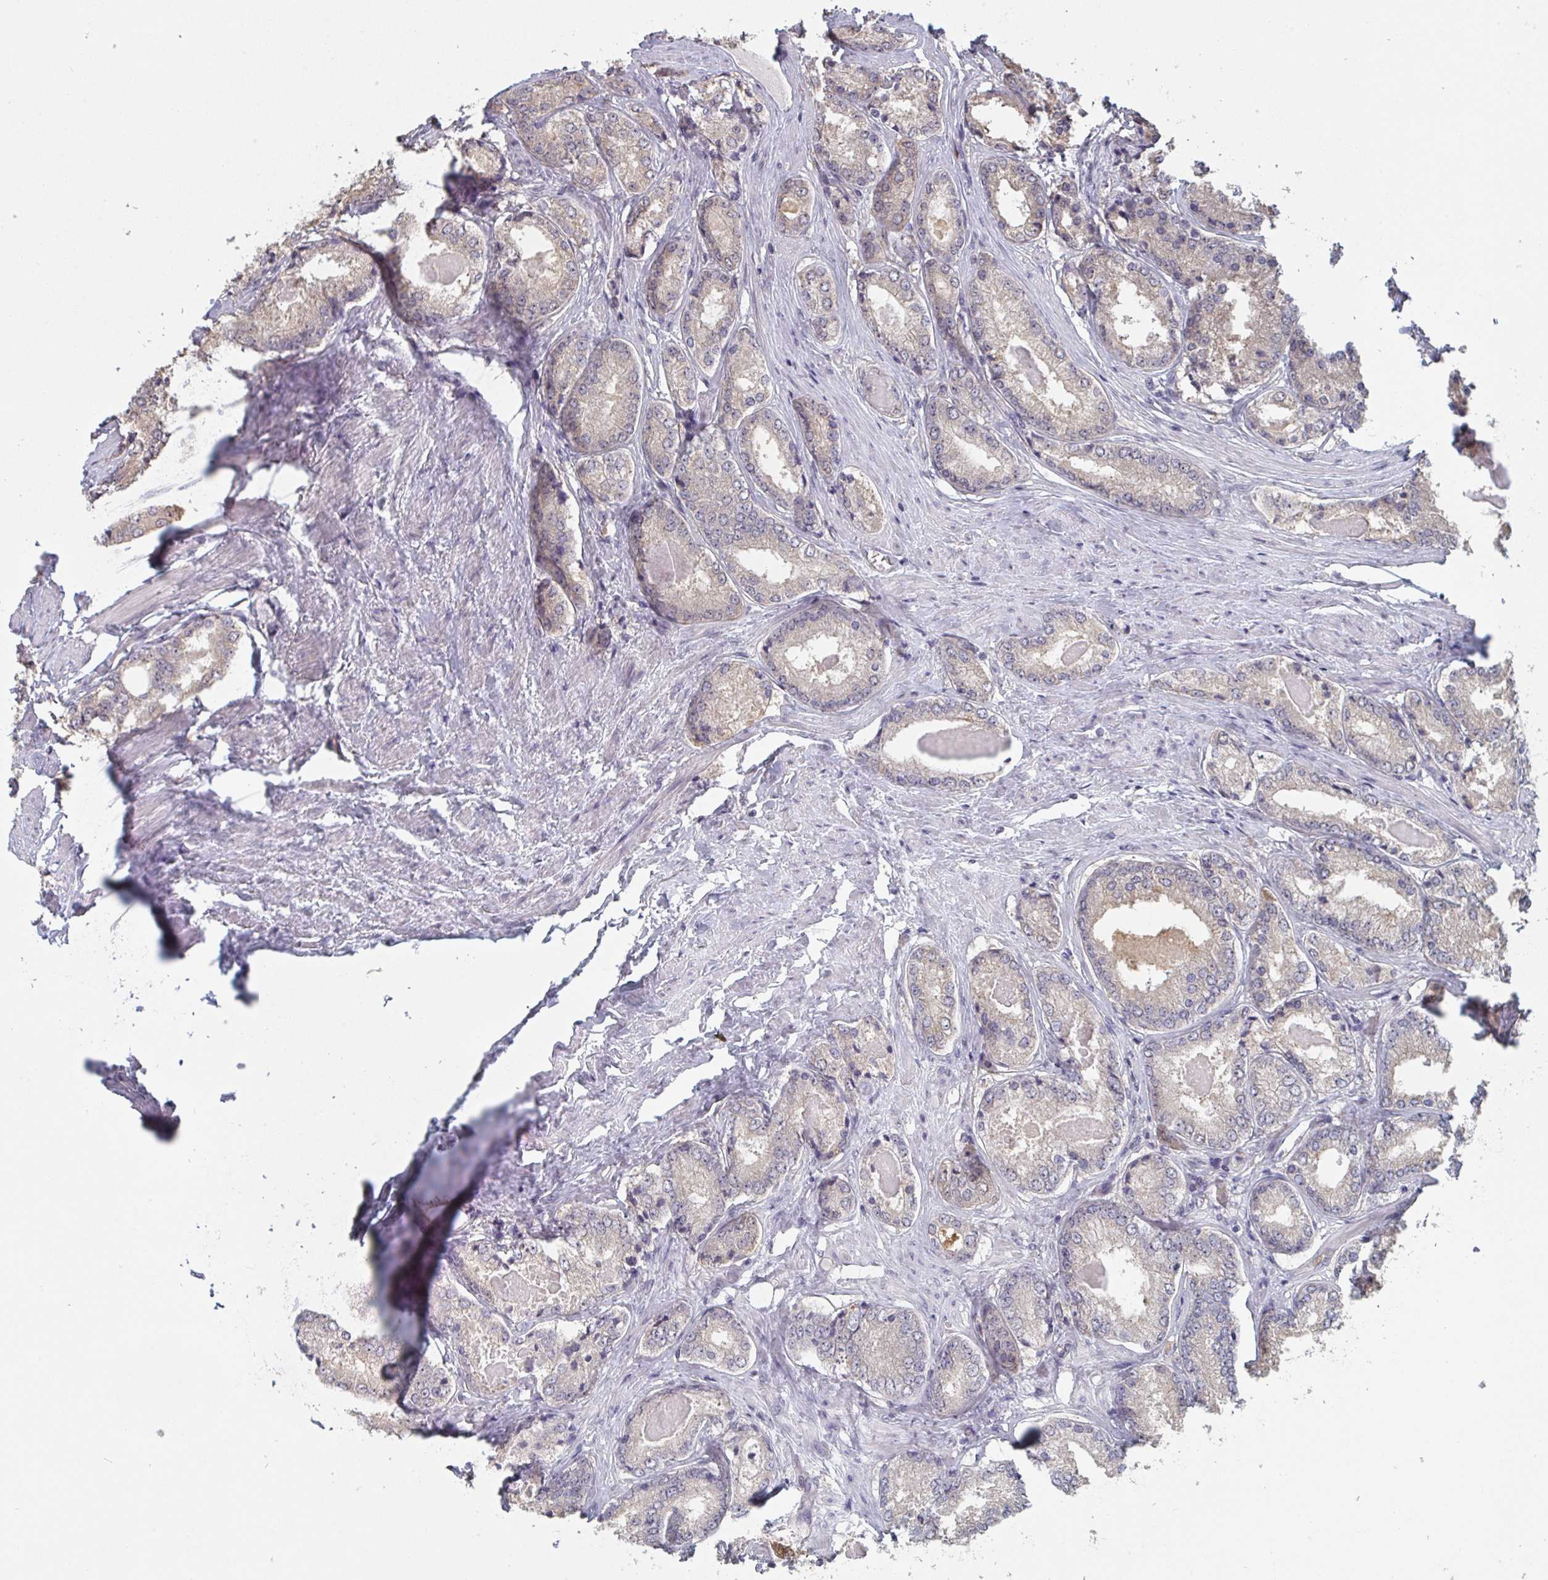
{"staining": {"intensity": "moderate", "quantity": "25%-75%", "location": "cytoplasmic/membranous"}, "tissue": "prostate cancer", "cell_type": "Tumor cells", "image_type": "cancer", "snomed": [{"axis": "morphology", "description": "Adenocarcinoma, NOS"}, {"axis": "morphology", "description": "Adenocarcinoma, Low grade"}, {"axis": "topography", "description": "Prostate"}], "caption": "Protein analysis of prostate cancer (adenocarcinoma) tissue demonstrates moderate cytoplasmic/membranous staining in about 25%-75% of tumor cells.", "gene": "LIX1", "patient": {"sex": "male", "age": 68}}